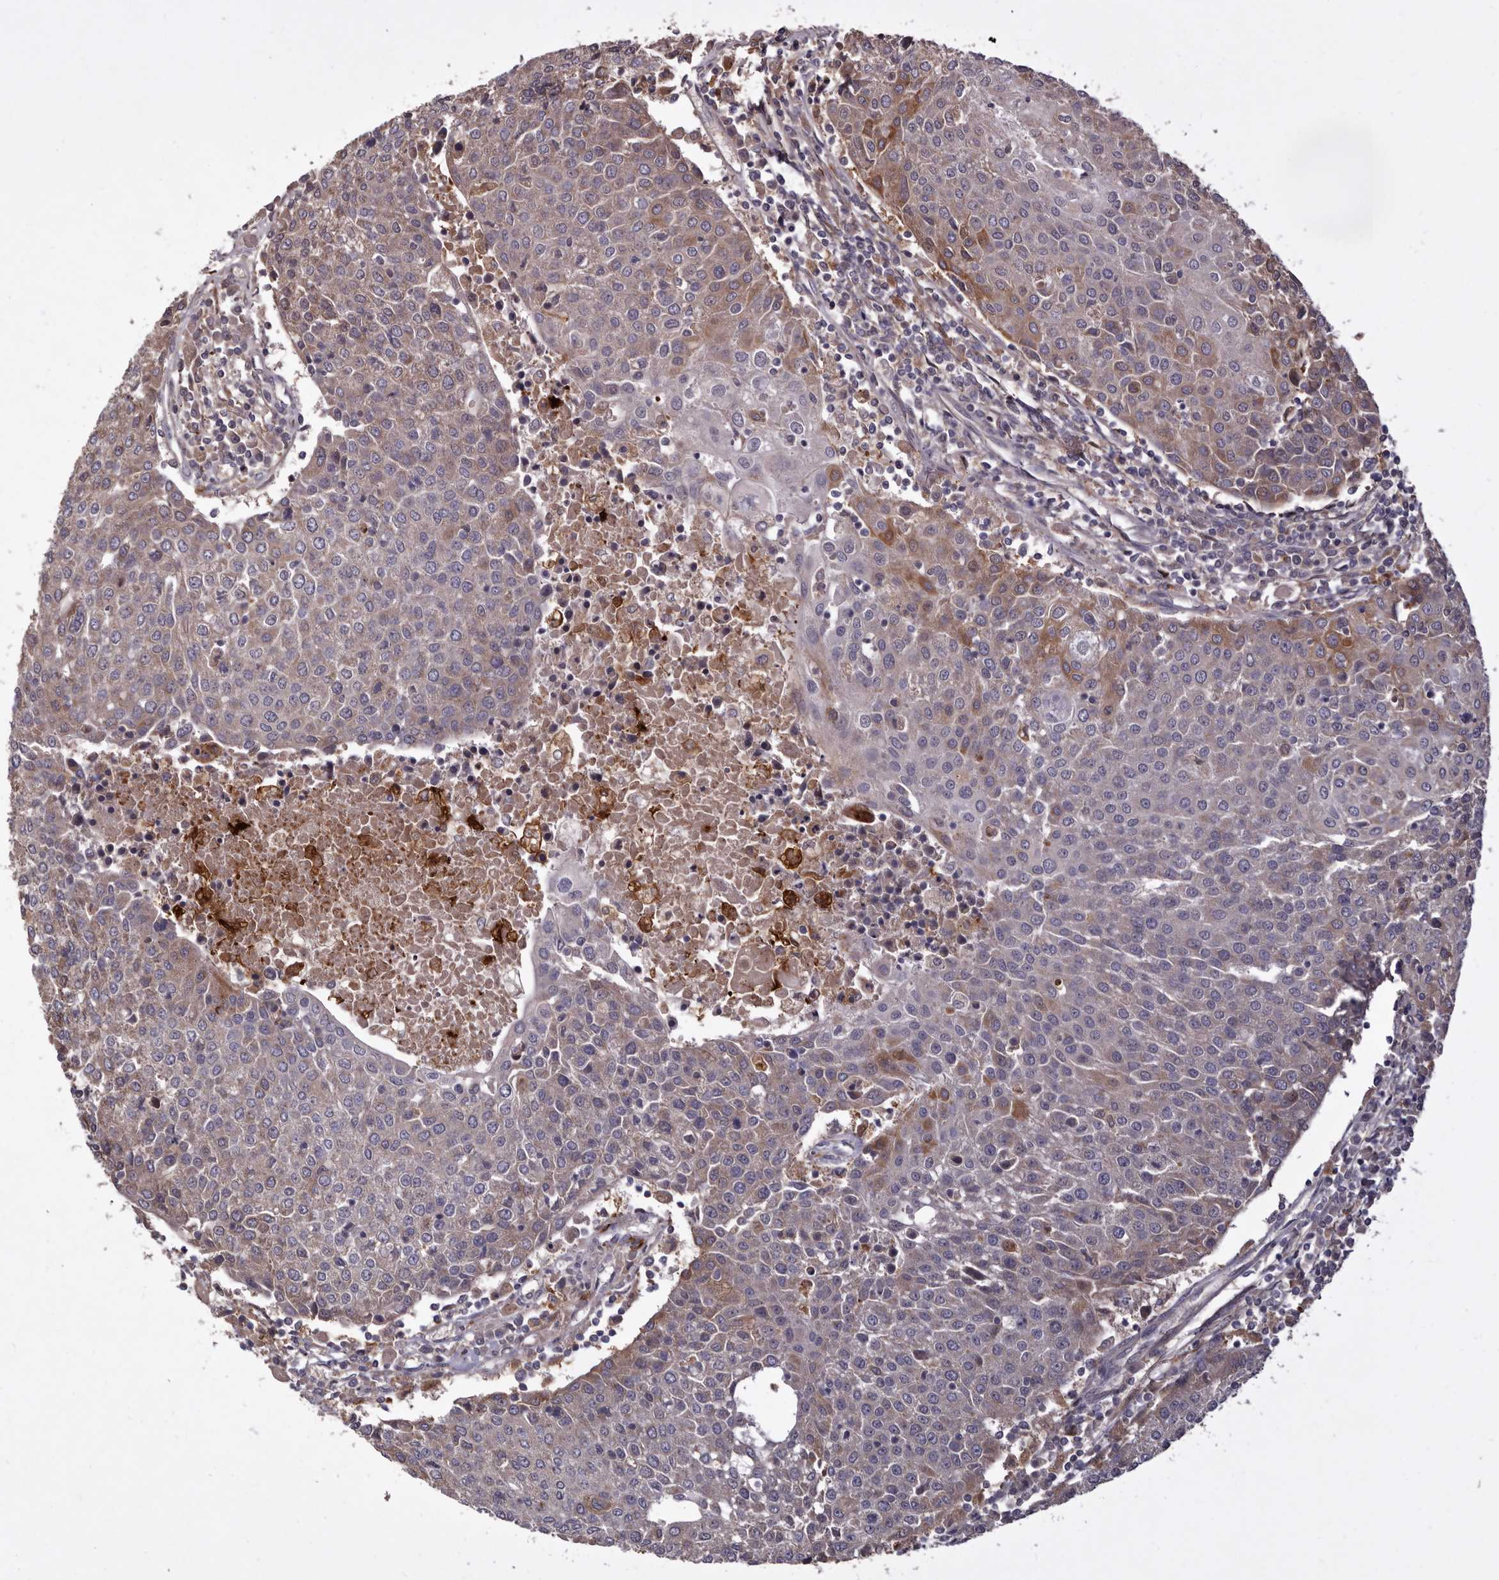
{"staining": {"intensity": "weak", "quantity": "25%-75%", "location": "cytoplasmic/membranous"}, "tissue": "urothelial cancer", "cell_type": "Tumor cells", "image_type": "cancer", "snomed": [{"axis": "morphology", "description": "Urothelial carcinoma, High grade"}, {"axis": "topography", "description": "Urinary bladder"}], "caption": "Tumor cells show low levels of weak cytoplasmic/membranous expression in approximately 25%-75% of cells in human urothelial carcinoma (high-grade).", "gene": "GOT1L1", "patient": {"sex": "female", "age": 85}}